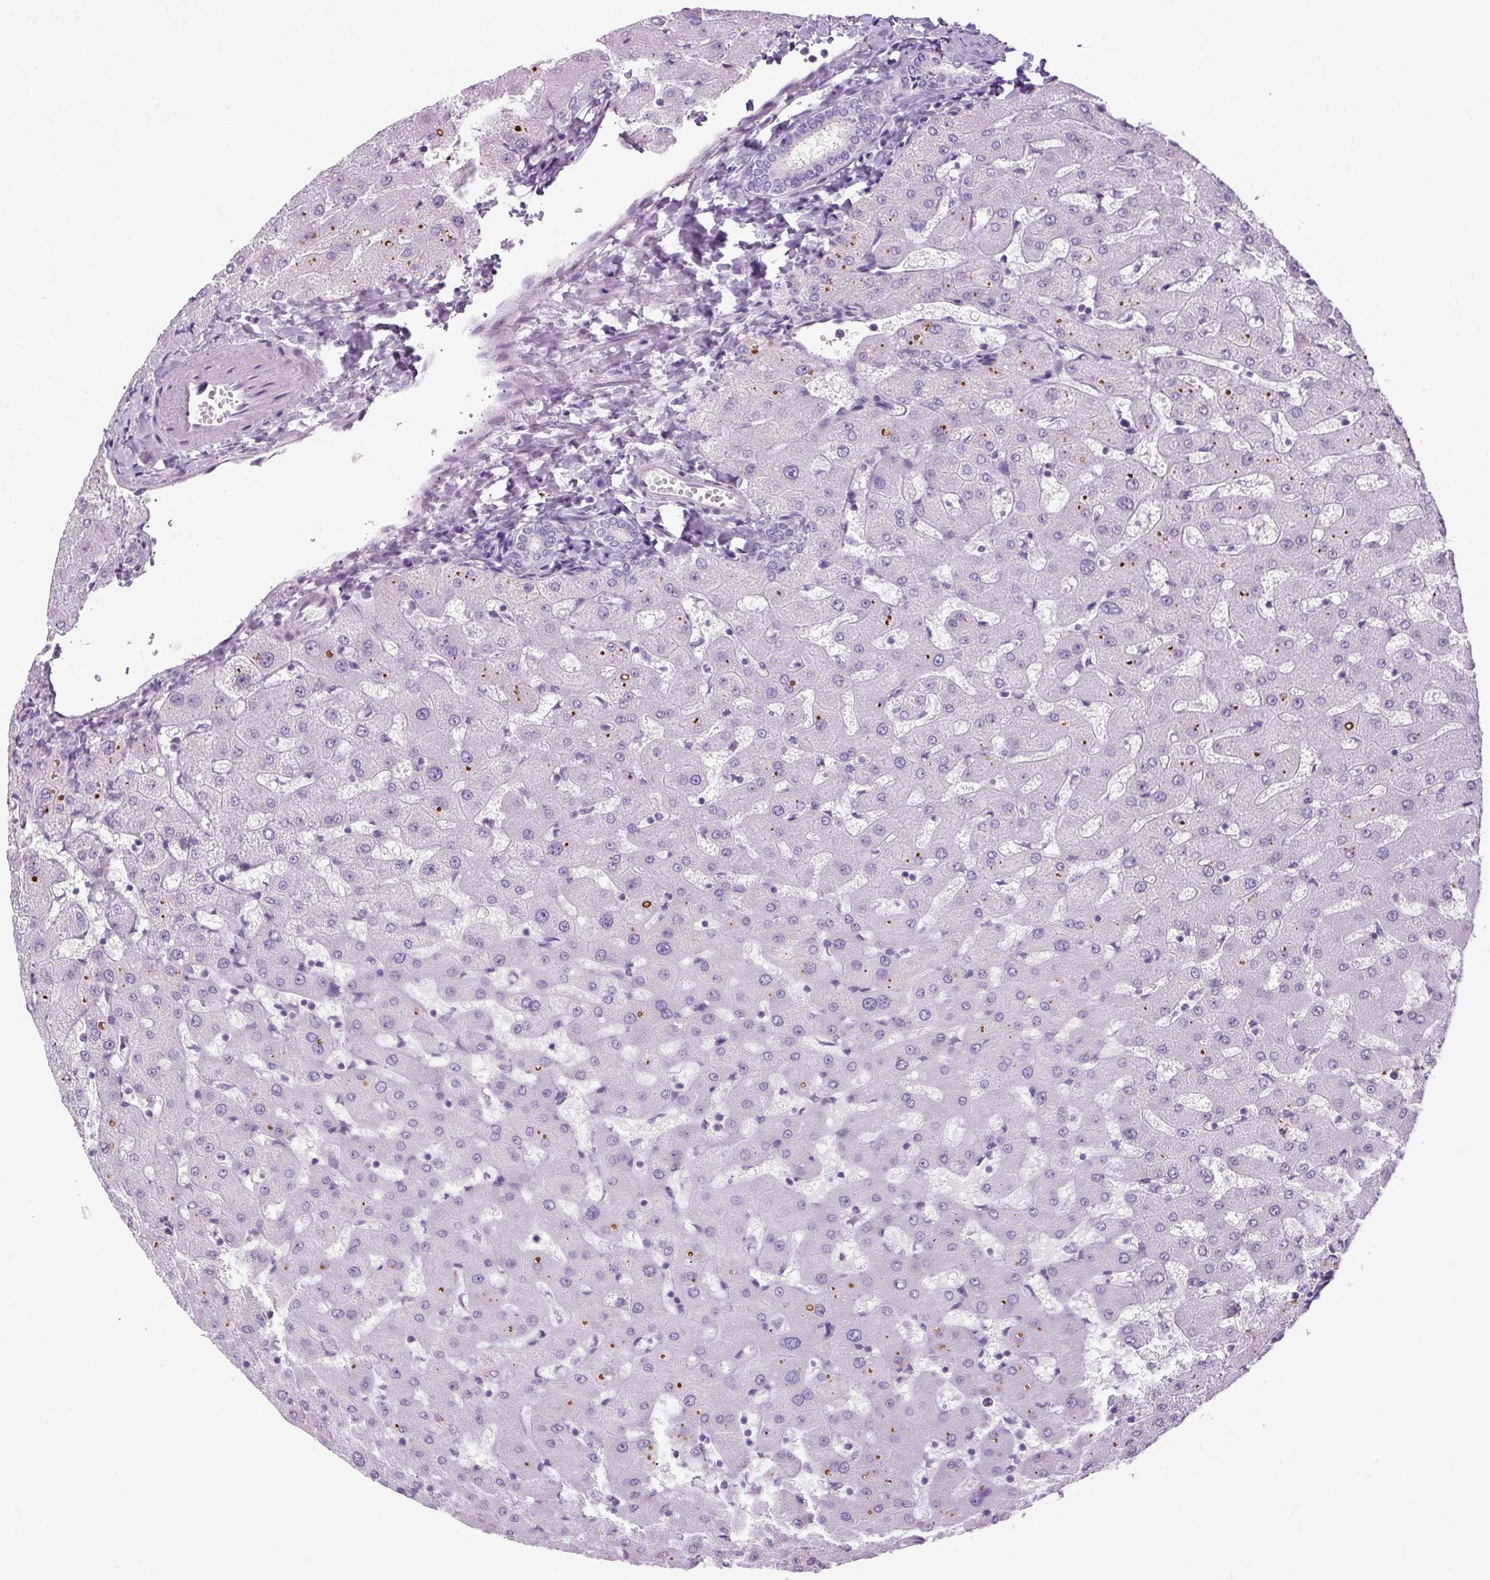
{"staining": {"intensity": "negative", "quantity": "none", "location": "none"}, "tissue": "liver", "cell_type": "Cholangiocytes", "image_type": "normal", "snomed": [{"axis": "morphology", "description": "Normal tissue, NOS"}, {"axis": "topography", "description": "Liver"}], "caption": "Protein analysis of normal liver exhibits no significant staining in cholangiocytes. (IHC, brightfield microscopy, high magnification).", "gene": "ARRDC2", "patient": {"sex": "female", "age": 63}}